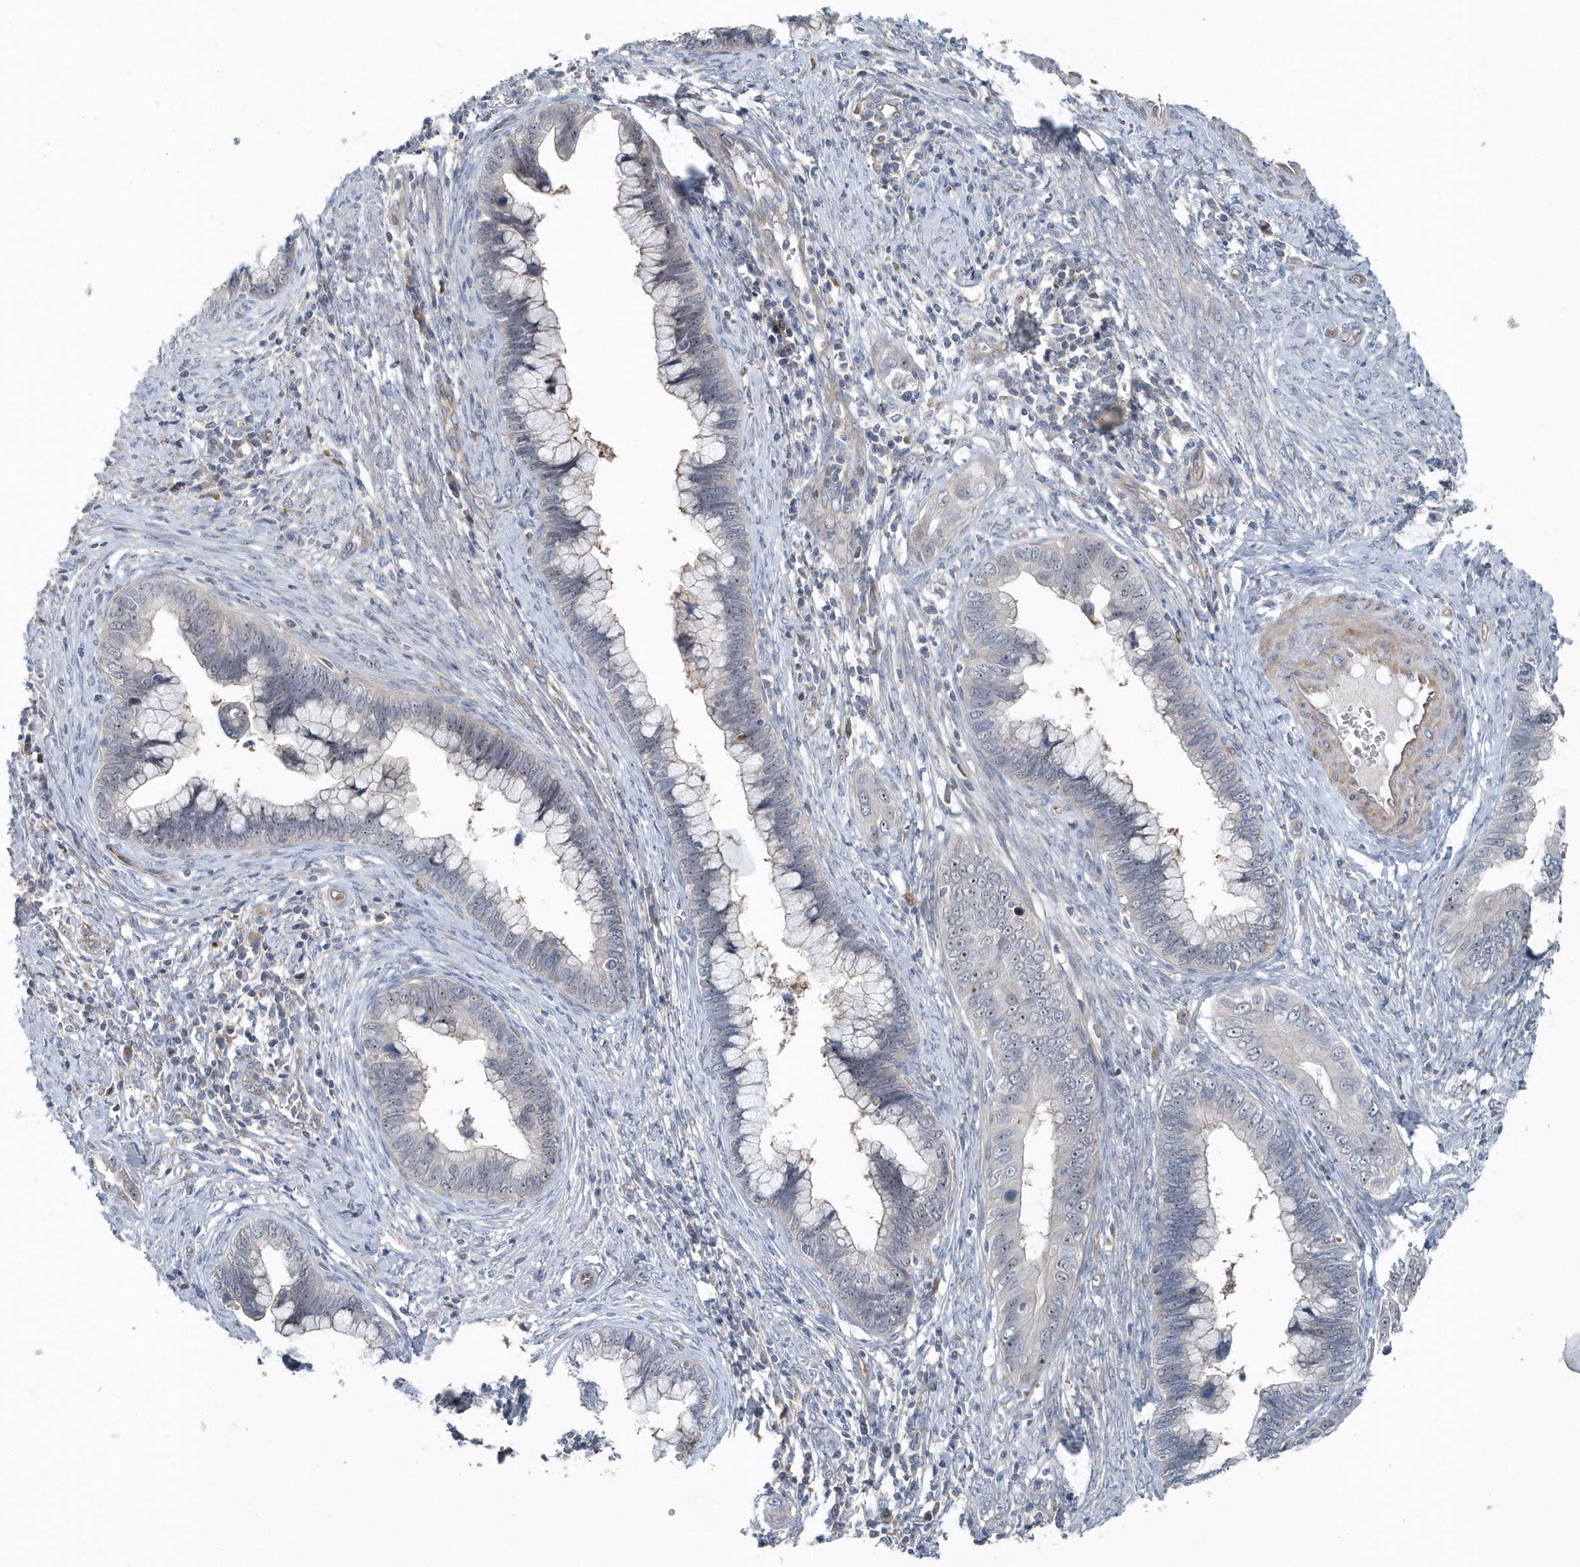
{"staining": {"intensity": "negative", "quantity": "none", "location": "none"}, "tissue": "cervical cancer", "cell_type": "Tumor cells", "image_type": "cancer", "snomed": [{"axis": "morphology", "description": "Adenocarcinoma, NOS"}, {"axis": "topography", "description": "Cervix"}], "caption": "IHC micrograph of neoplastic tissue: adenocarcinoma (cervical) stained with DAB exhibits no significant protein positivity in tumor cells.", "gene": "MCC", "patient": {"sex": "female", "age": 44}}